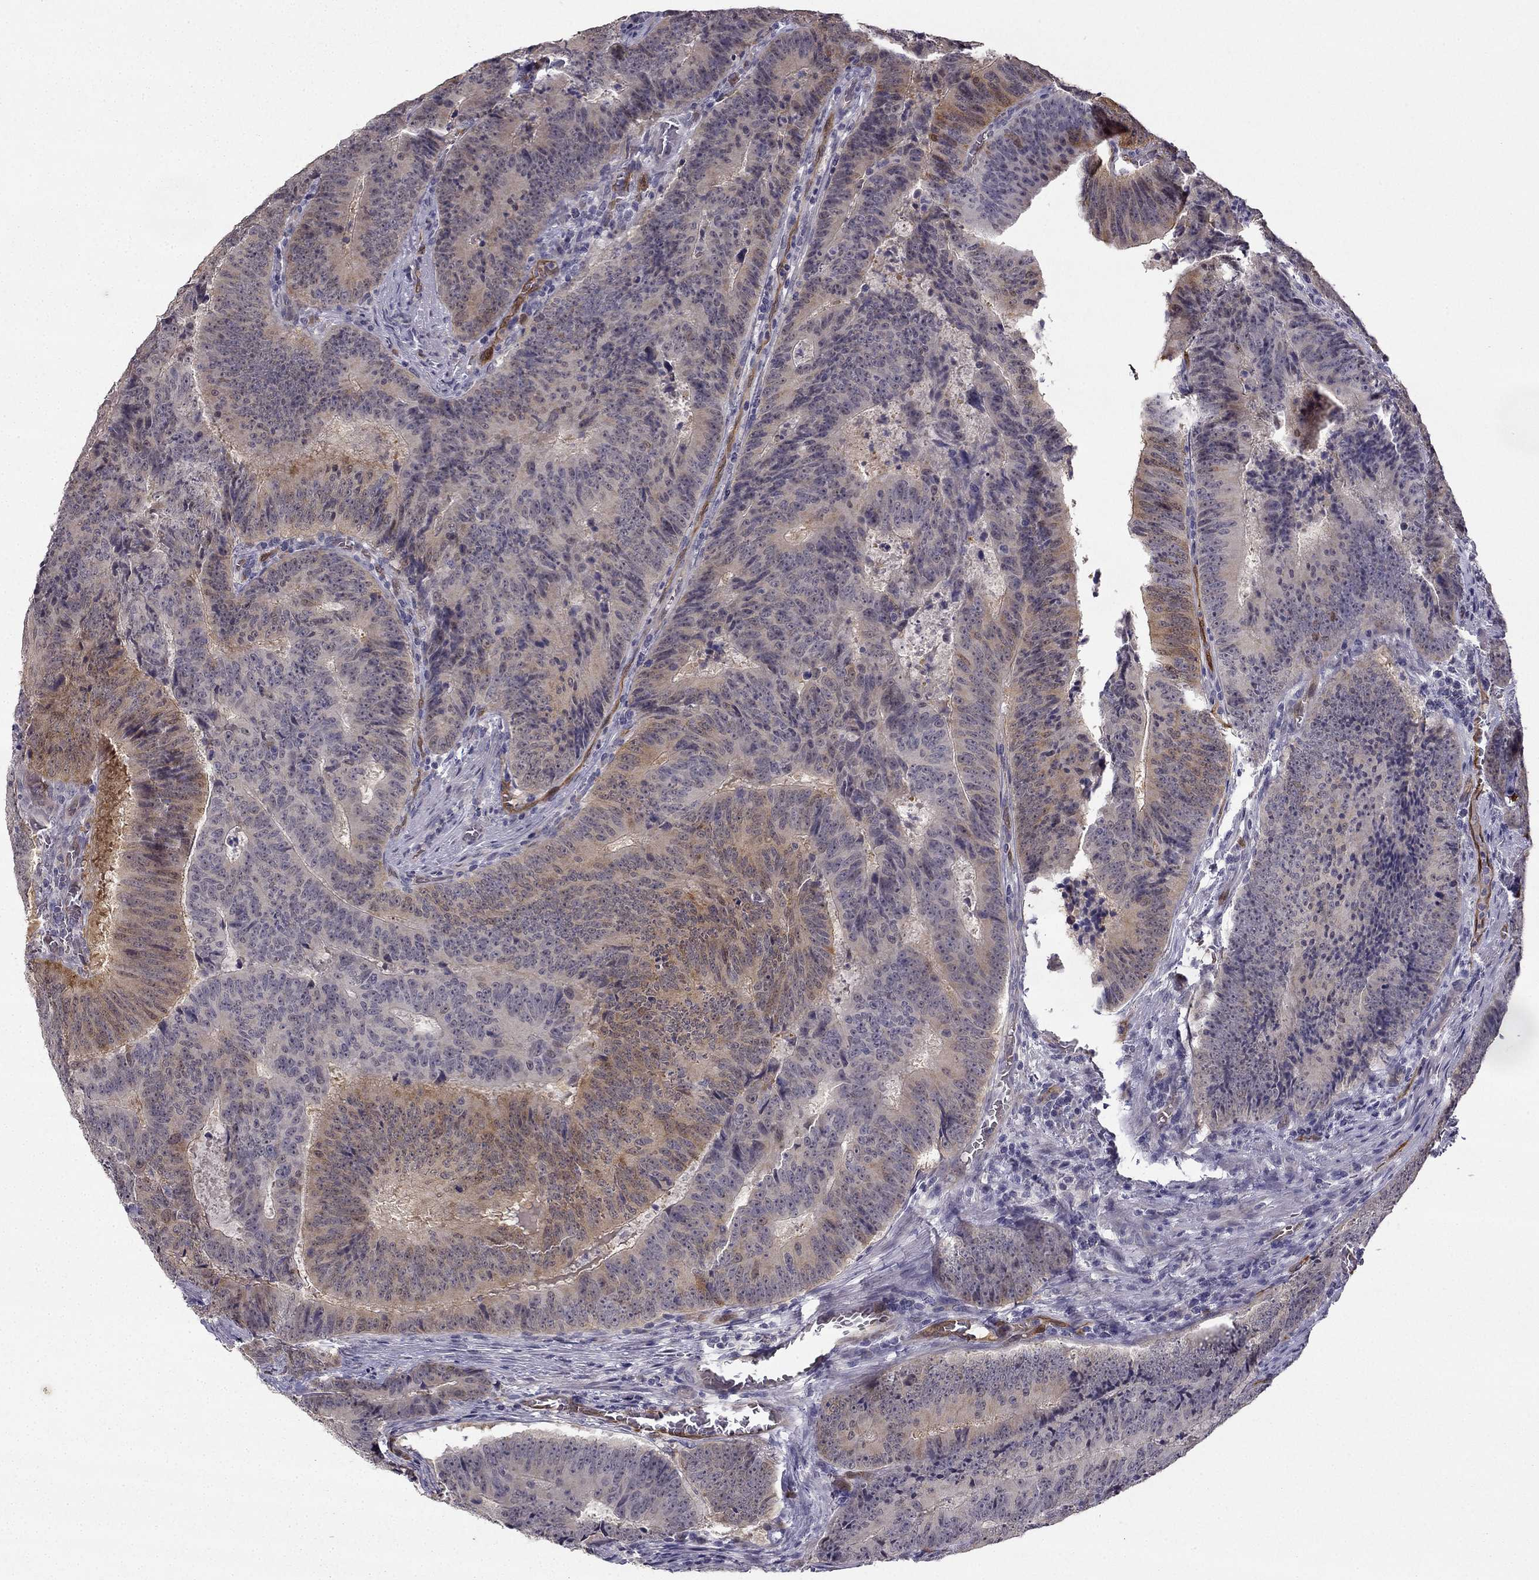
{"staining": {"intensity": "moderate", "quantity": "<25%", "location": "cytoplasmic/membranous"}, "tissue": "colorectal cancer", "cell_type": "Tumor cells", "image_type": "cancer", "snomed": [{"axis": "morphology", "description": "Adenocarcinoma, NOS"}, {"axis": "topography", "description": "Colon"}], "caption": "A brown stain shows moderate cytoplasmic/membranous expression of a protein in colorectal cancer tumor cells.", "gene": "NQO1", "patient": {"sex": "female", "age": 82}}